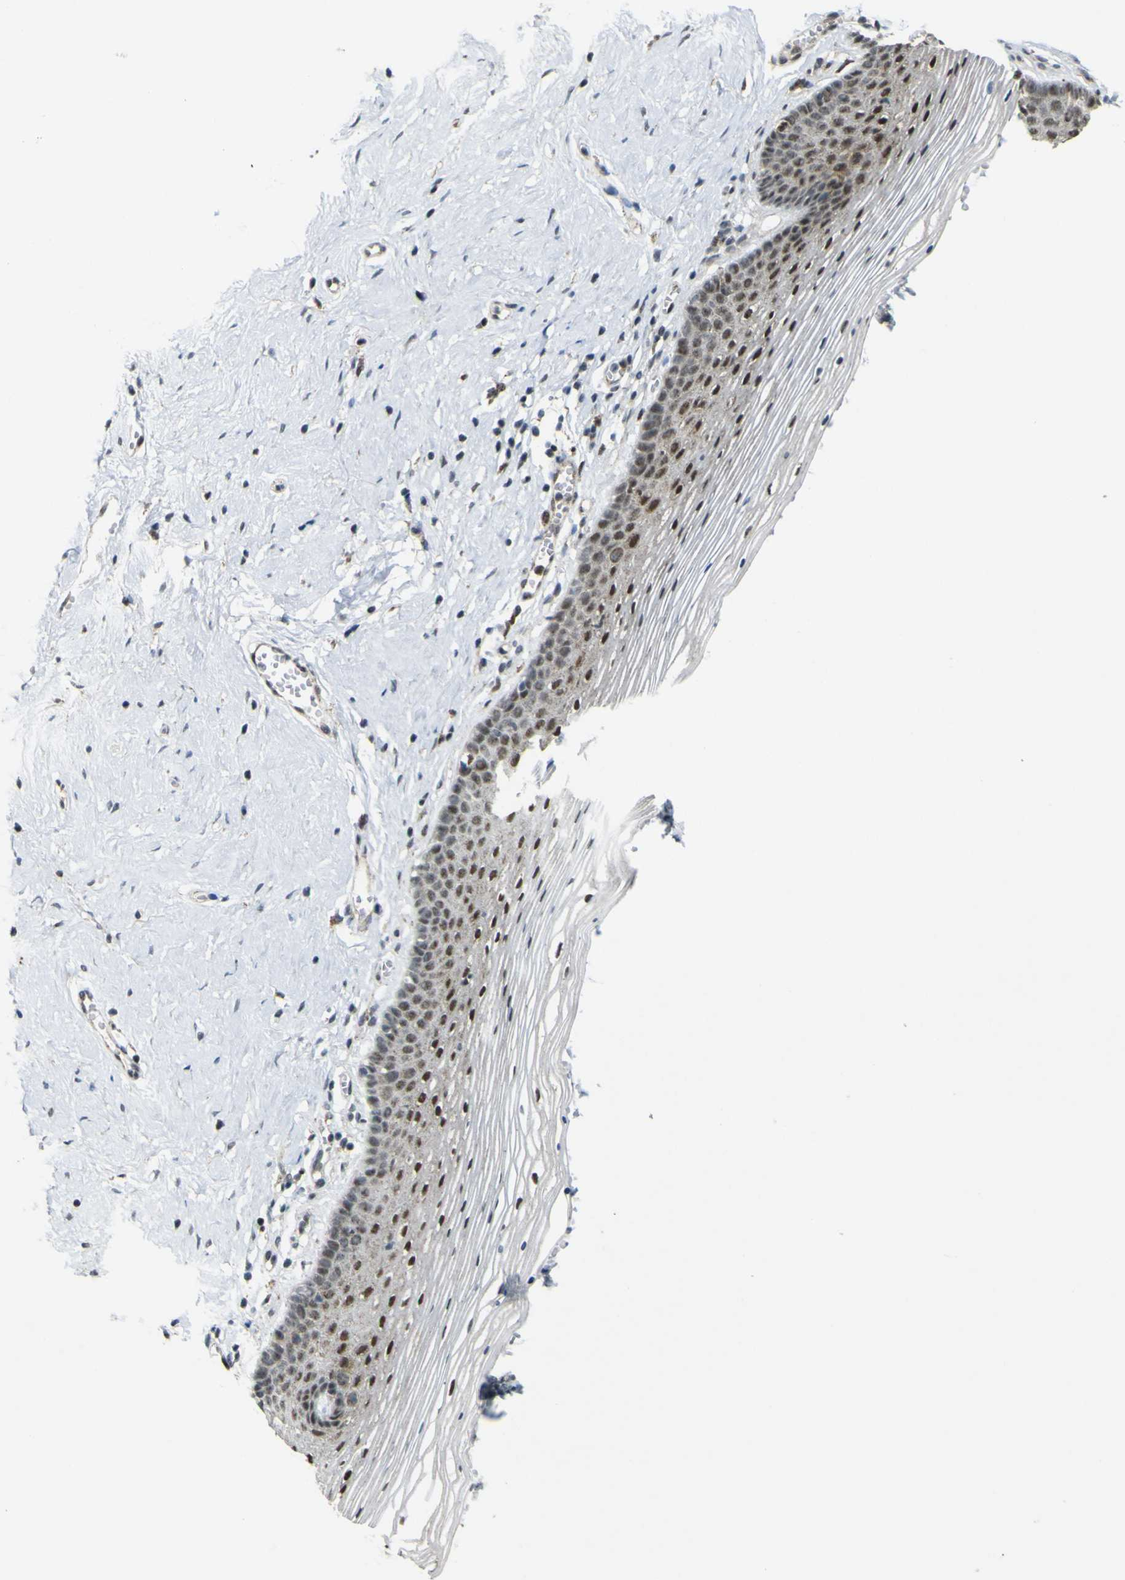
{"staining": {"intensity": "strong", "quantity": "25%-75%", "location": "cytoplasmic/membranous,nuclear"}, "tissue": "vagina", "cell_type": "Squamous epithelial cells", "image_type": "normal", "snomed": [{"axis": "morphology", "description": "Normal tissue, NOS"}, {"axis": "topography", "description": "Vagina"}], "caption": "IHC staining of normal vagina, which demonstrates high levels of strong cytoplasmic/membranous,nuclear staining in approximately 25%-75% of squamous epithelial cells indicating strong cytoplasmic/membranous,nuclear protein positivity. The staining was performed using DAB (3,3'-diaminobenzidine) (brown) for protein detection and nuclei were counterstained in hematoxylin (blue).", "gene": "ACBD5", "patient": {"sex": "female", "age": 32}}